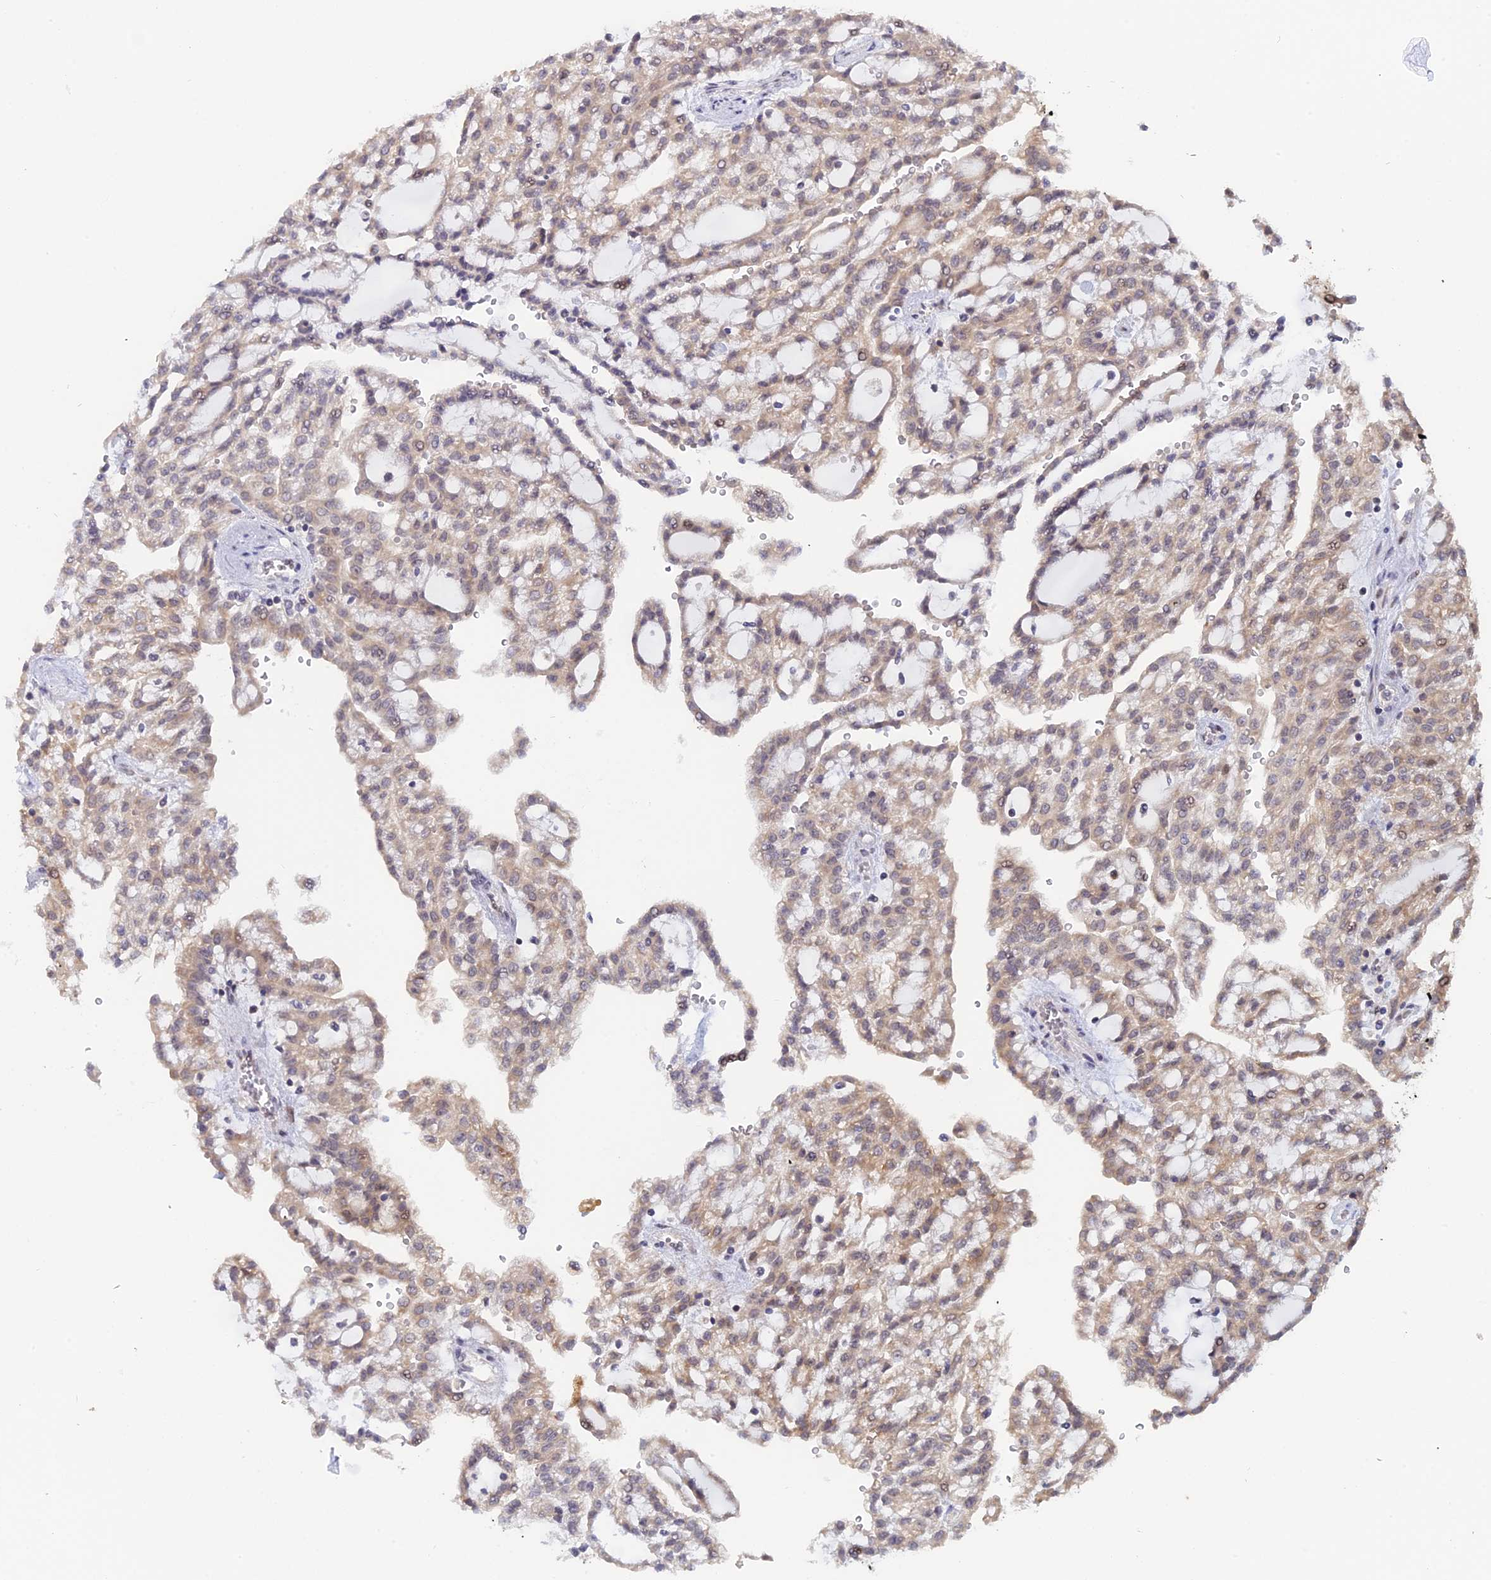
{"staining": {"intensity": "weak", "quantity": "25%-75%", "location": "cytoplasmic/membranous"}, "tissue": "renal cancer", "cell_type": "Tumor cells", "image_type": "cancer", "snomed": [{"axis": "morphology", "description": "Adenocarcinoma, NOS"}, {"axis": "topography", "description": "Kidney"}], "caption": "The micrograph displays immunohistochemical staining of renal cancer. There is weak cytoplasmic/membranous positivity is identified in approximately 25%-75% of tumor cells.", "gene": "GSKIP", "patient": {"sex": "male", "age": 63}}